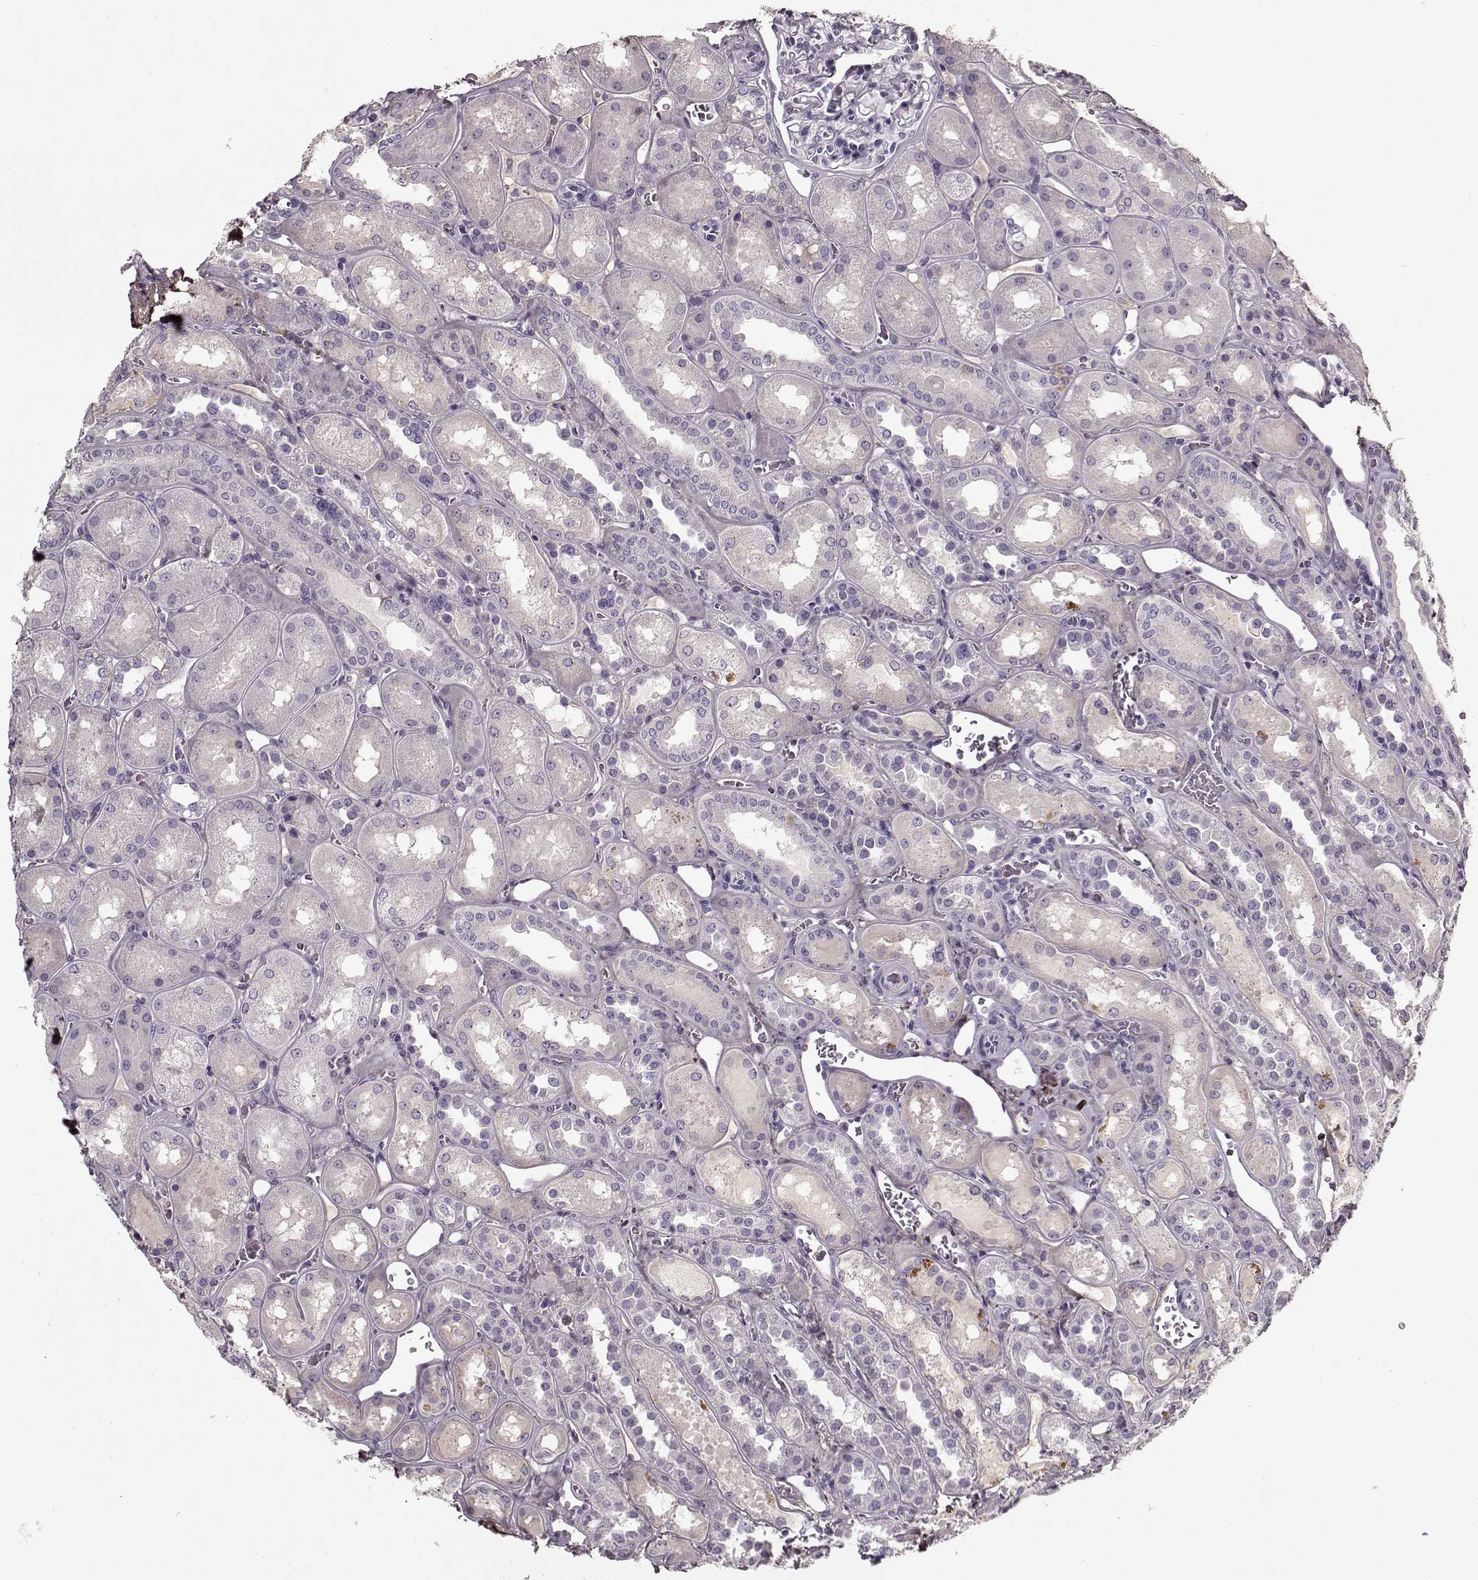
{"staining": {"intensity": "negative", "quantity": "none", "location": "none"}, "tissue": "kidney", "cell_type": "Cells in glomeruli", "image_type": "normal", "snomed": [{"axis": "morphology", "description": "Normal tissue, NOS"}, {"axis": "topography", "description": "Kidney"}], "caption": "Immunohistochemical staining of unremarkable kidney shows no significant expression in cells in glomeruli.", "gene": "LUM", "patient": {"sex": "male", "age": 73}}